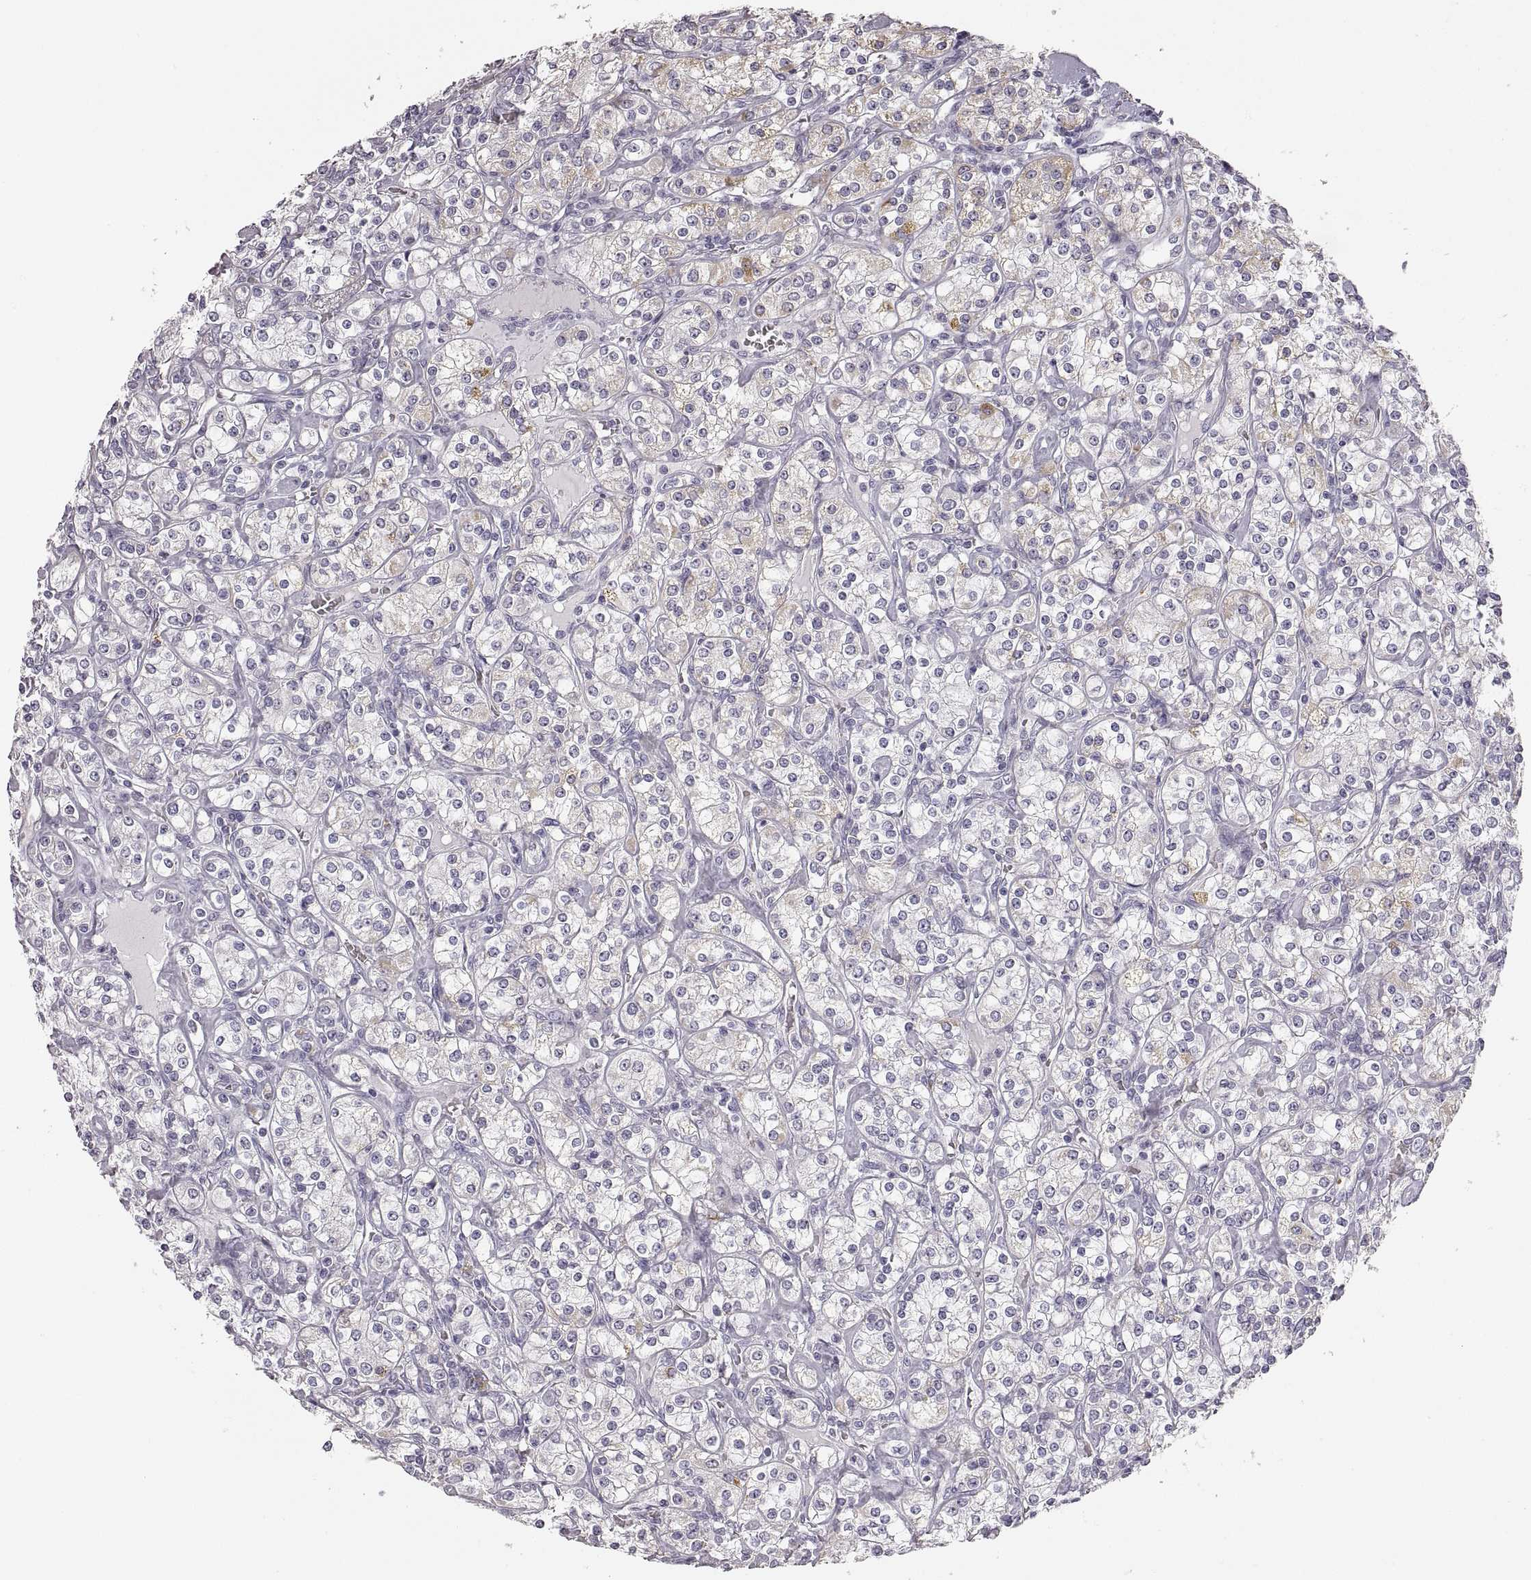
{"staining": {"intensity": "negative", "quantity": "none", "location": "none"}, "tissue": "renal cancer", "cell_type": "Tumor cells", "image_type": "cancer", "snomed": [{"axis": "morphology", "description": "Adenocarcinoma, NOS"}, {"axis": "topography", "description": "Kidney"}], "caption": "An immunohistochemistry (IHC) photomicrograph of renal cancer (adenocarcinoma) is shown. There is no staining in tumor cells of renal cancer (adenocarcinoma).", "gene": "RDH13", "patient": {"sex": "male", "age": 77}}